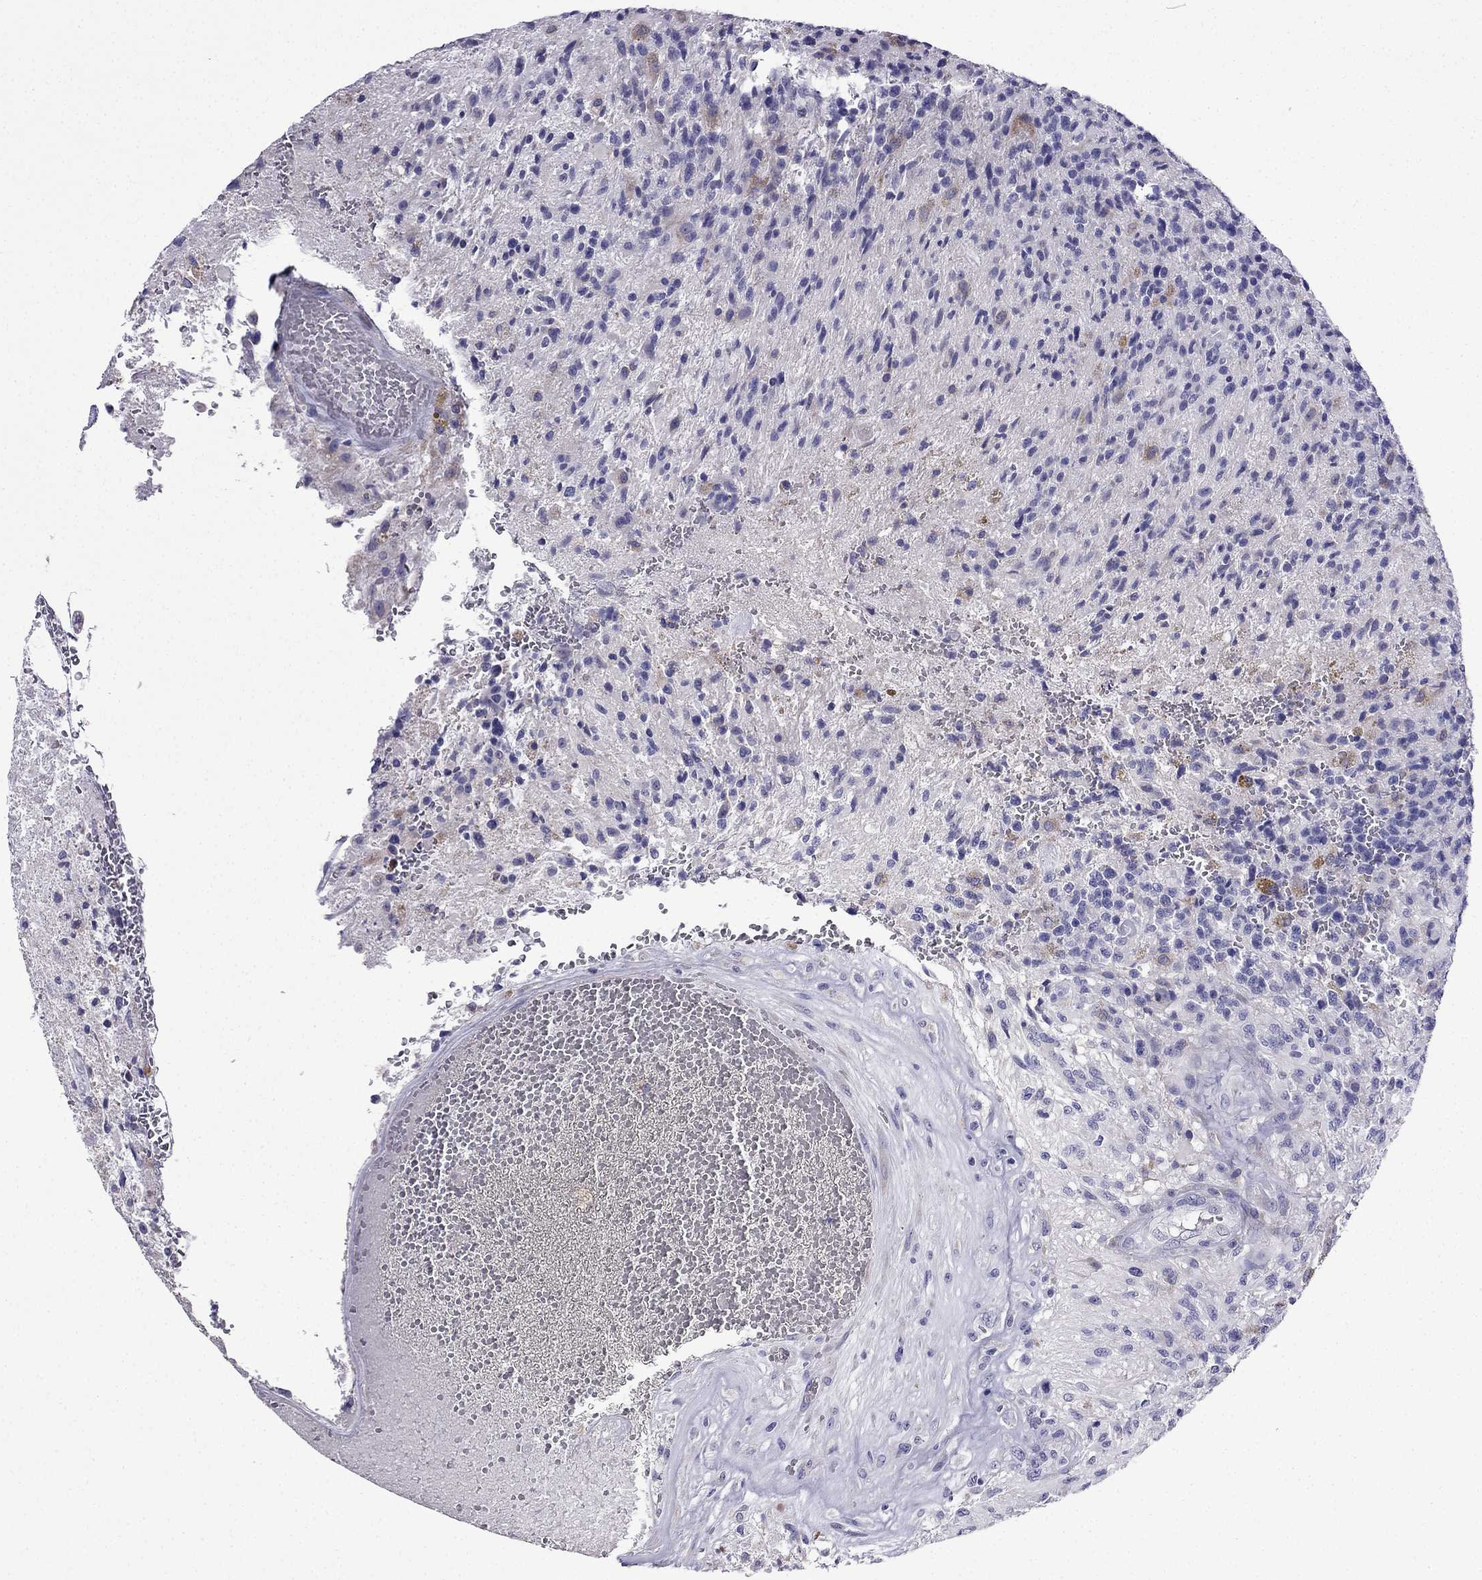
{"staining": {"intensity": "negative", "quantity": "none", "location": "none"}, "tissue": "glioma", "cell_type": "Tumor cells", "image_type": "cancer", "snomed": [{"axis": "morphology", "description": "Glioma, malignant, High grade"}, {"axis": "topography", "description": "Brain"}], "caption": "Tumor cells are negative for brown protein staining in glioma.", "gene": "TSSK4", "patient": {"sex": "male", "age": 56}}